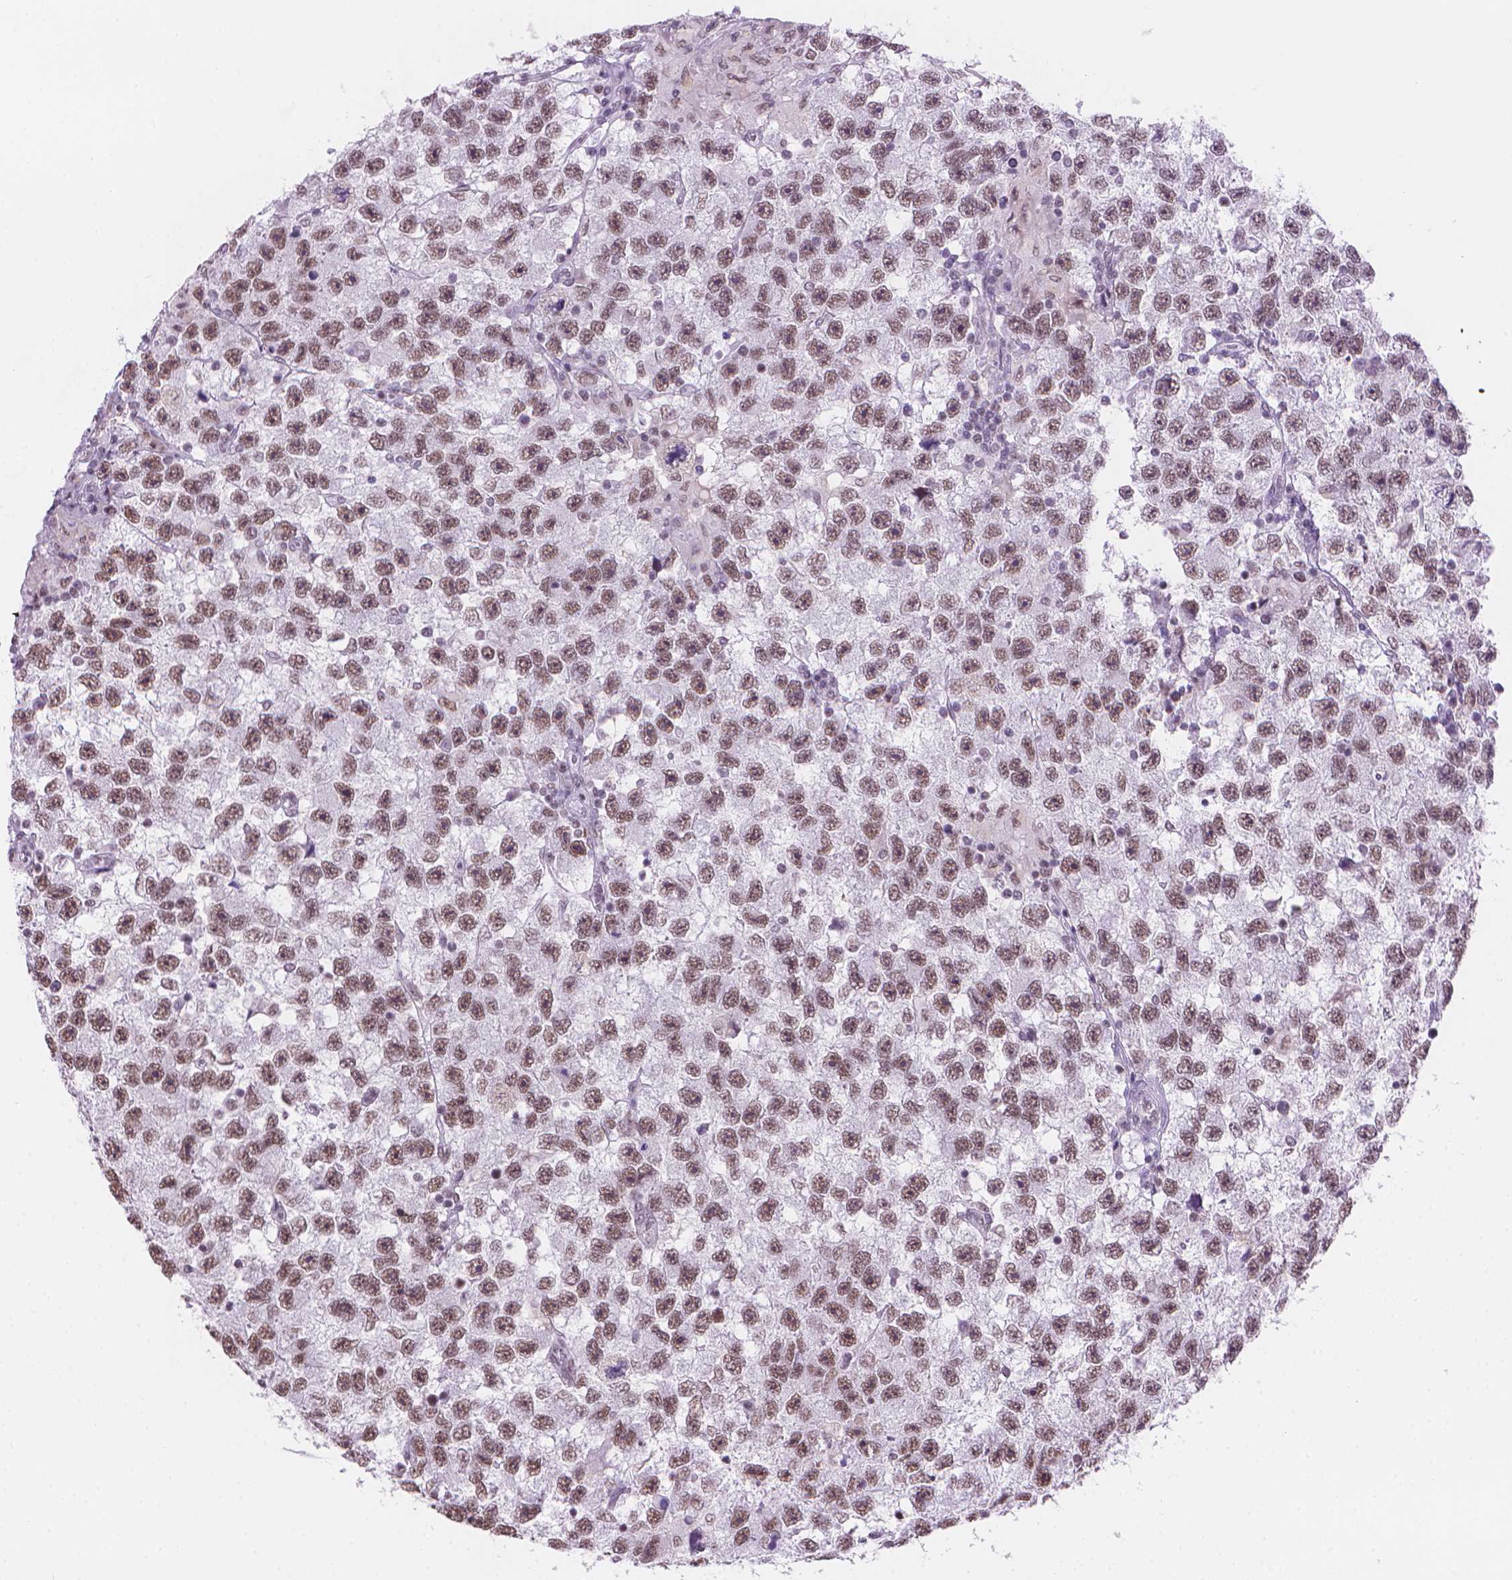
{"staining": {"intensity": "moderate", "quantity": ">75%", "location": "nuclear"}, "tissue": "testis cancer", "cell_type": "Tumor cells", "image_type": "cancer", "snomed": [{"axis": "morphology", "description": "Seminoma, NOS"}, {"axis": "topography", "description": "Testis"}], "caption": "Approximately >75% of tumor cells in testis cancer (seminoma) show moderate nuclear protein staining as visualized by brown immunohistochemical staining.", "gene": "RPA4", "patient": {"sex": "male", "age": 26}}